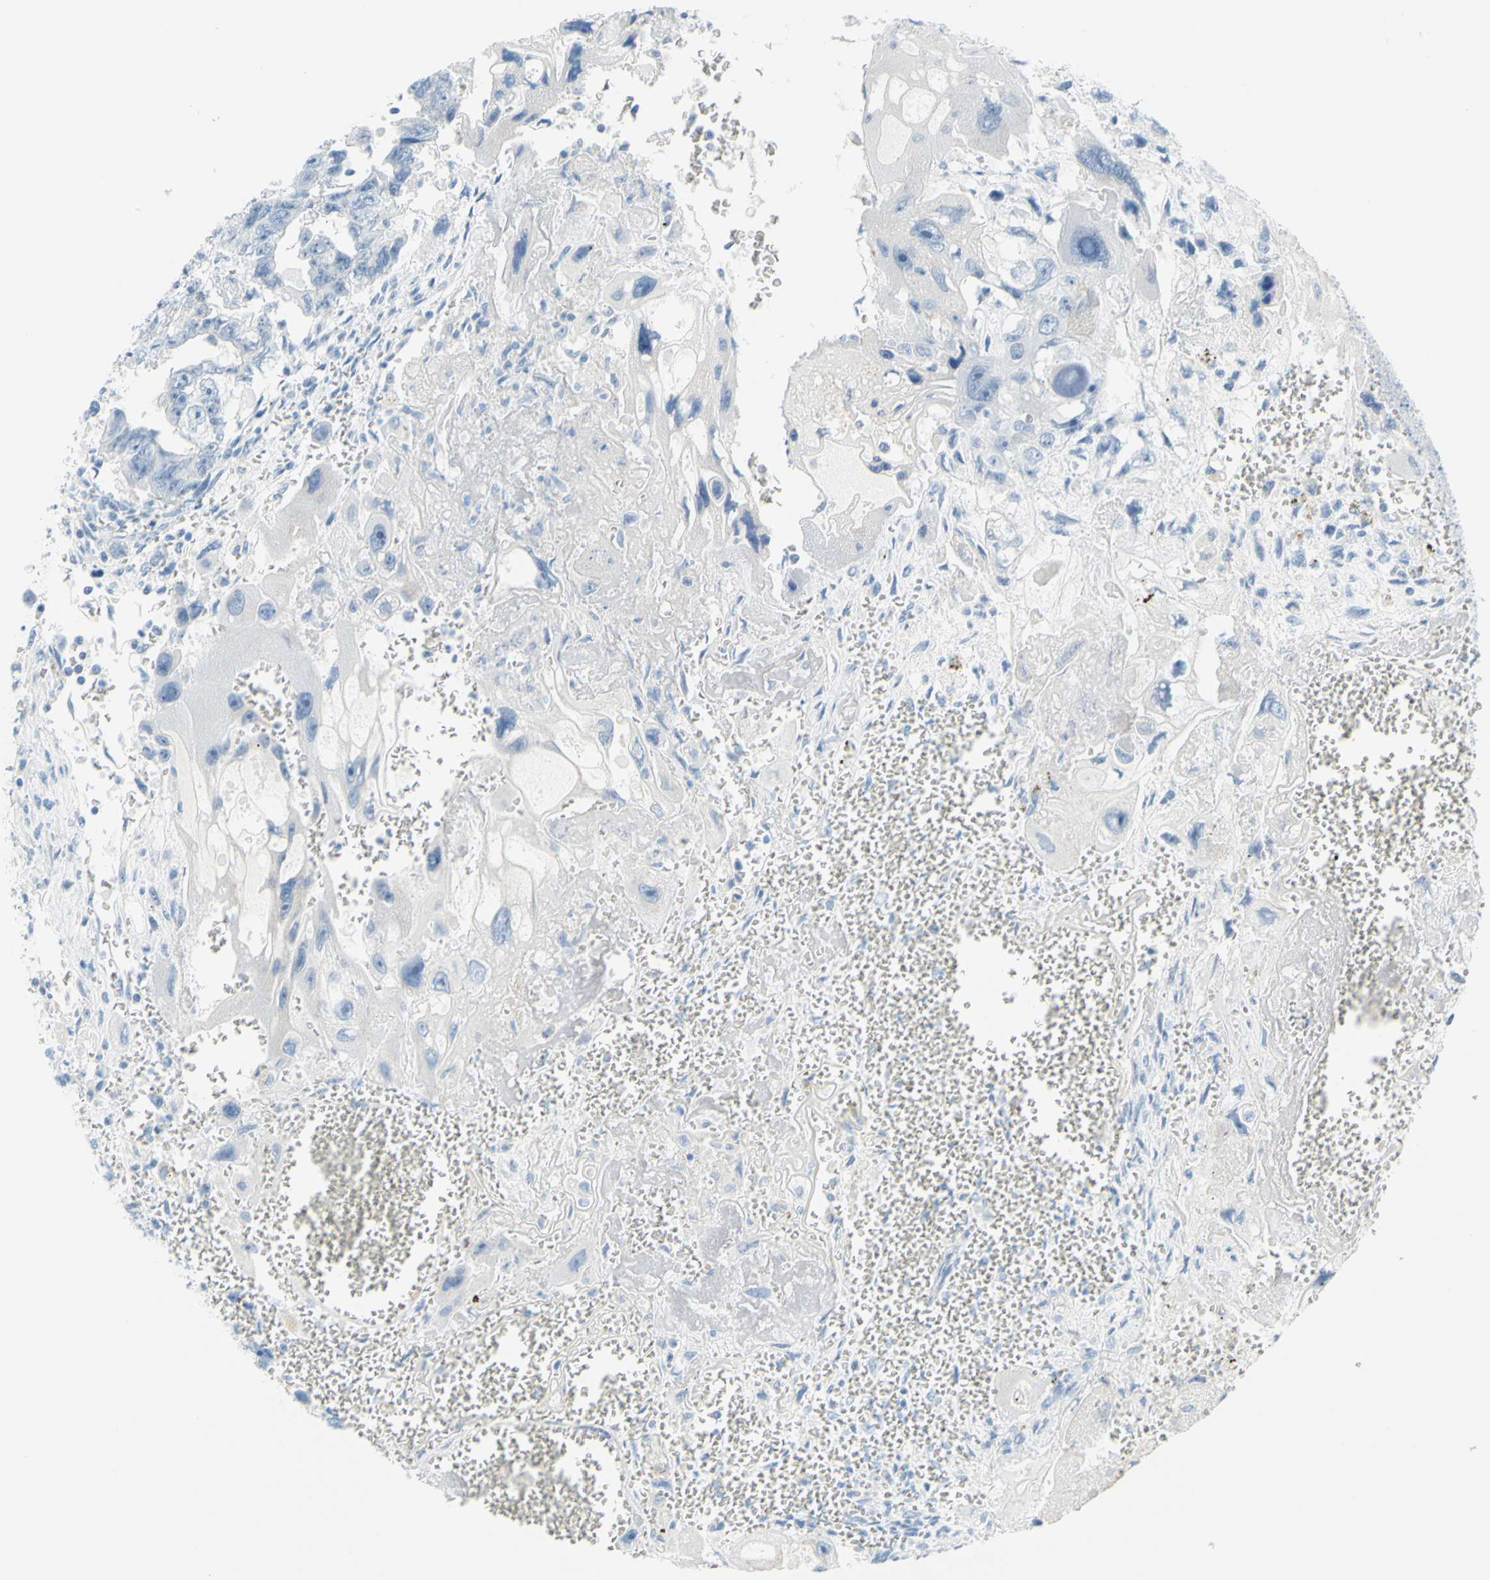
{"staining": {"intensity": "negative", "quantity": "none", "location": "none"}, "tissue": "testis cancer", "cell_type": "Tumor cells", "image_type": "cancer", "snomed": [{"axis": "morphology", "description": "Carcinoma, Embryonal, NOS"}, {"axis": "topography", "description": "Testis"}], "caption": "IHC micrograph of testis cancer (embryonal carcinoma) stained for a protein (brown), which exhibits no staining in tumor cells.", "gene": "DCT", "patient": {"sex": "male", "age": 28}}